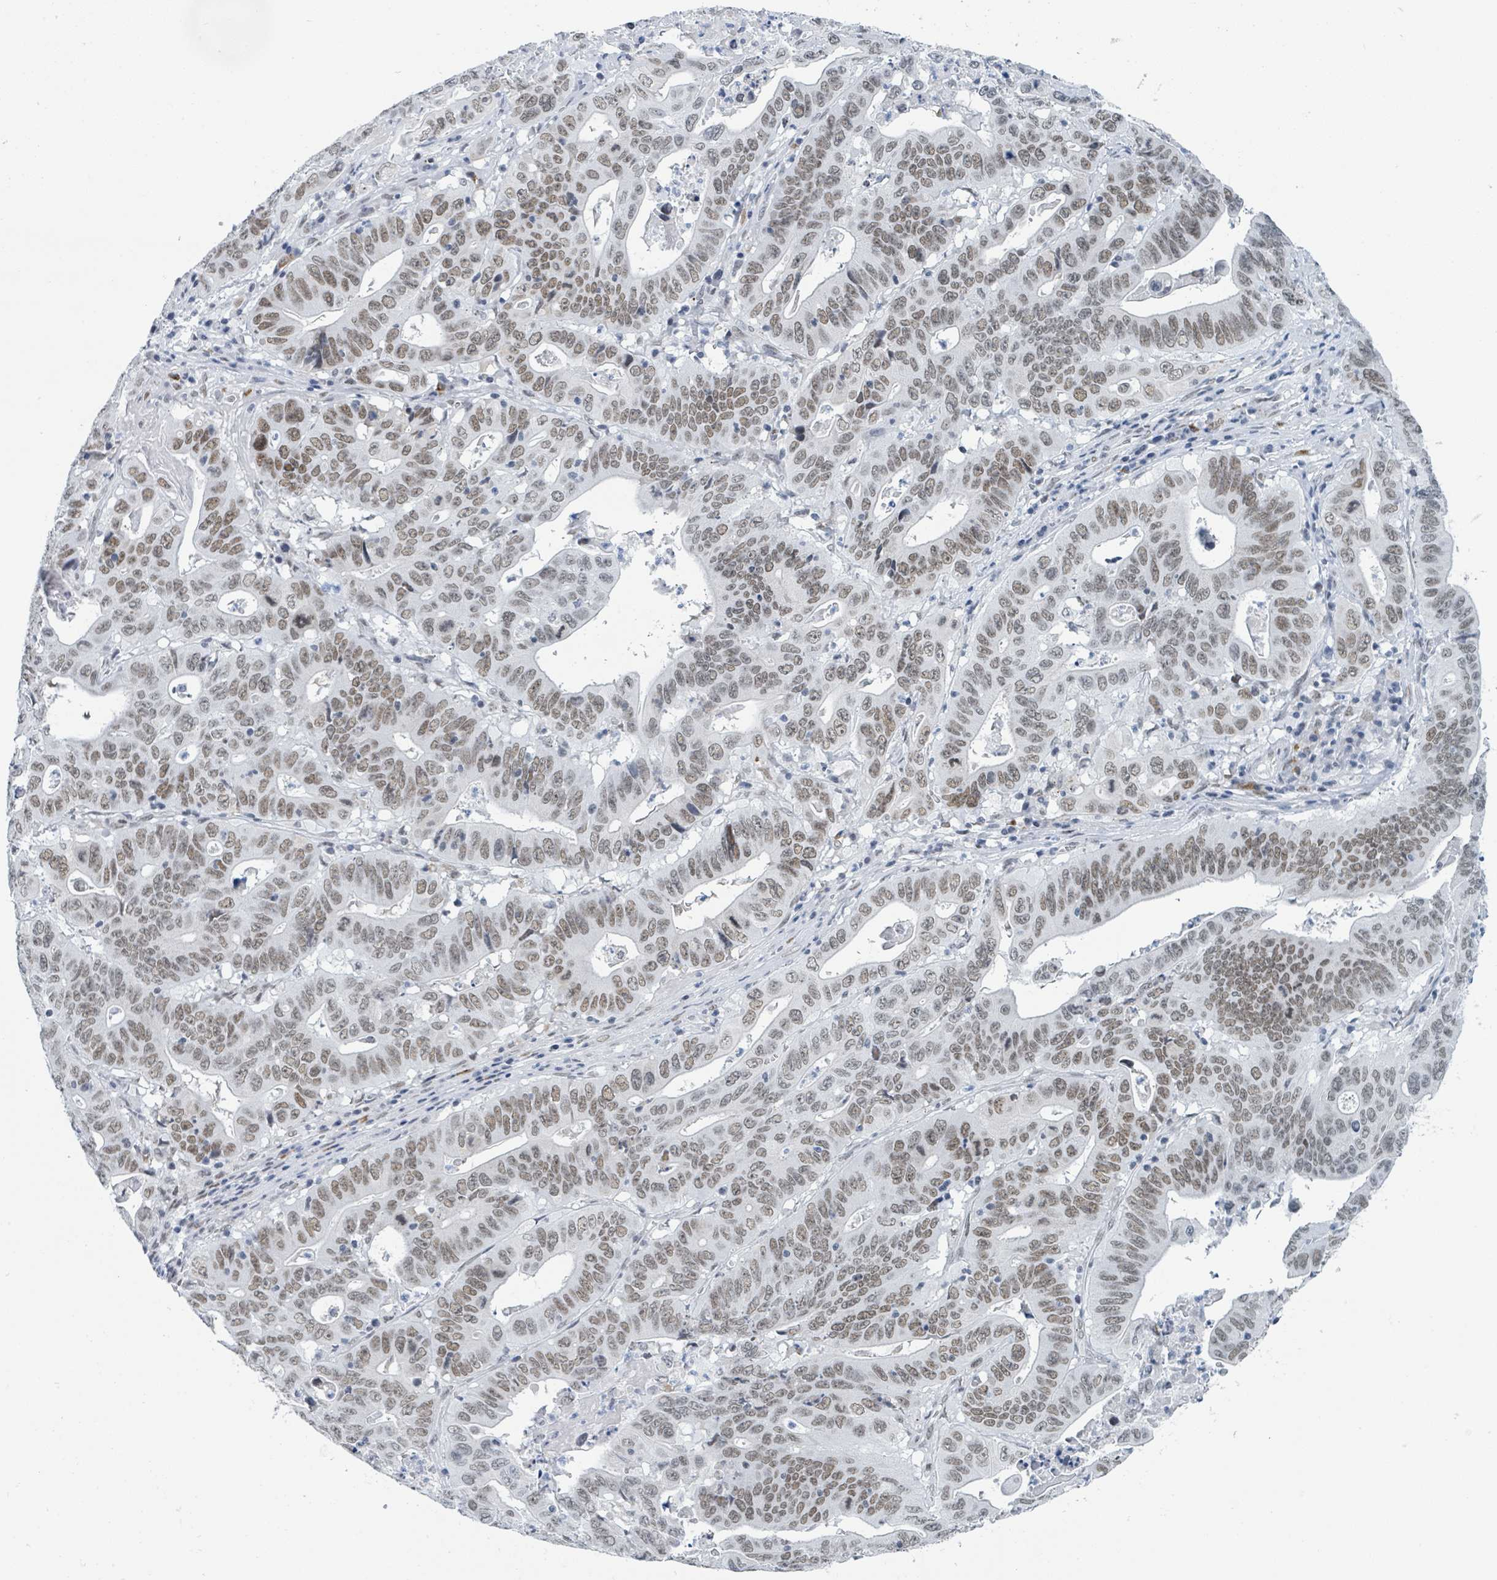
{"staining": {"intensity": "moderate", "quantity": ">75%", "location": "nuclear"}, "tissue": "lung cancer", "cell_type": "Tumor cells", "image_type": "cancer", "snomed": [{"axis": "morphology", "description": "Adenocarcinoma, NOS"}, {"axis": "topography", "description": "Lung"}], "caption": "Lung cancer stained with DAB (3,3'-diaminobenzidine) IHC reveals medium levels of moderate nuclear positivity in about >75% of tumor cells. (DAB = brown stain, brightfield microscopy at high magnification).", "gene": "EHMT2", "patient": {"sex": "female", "age": 60}}